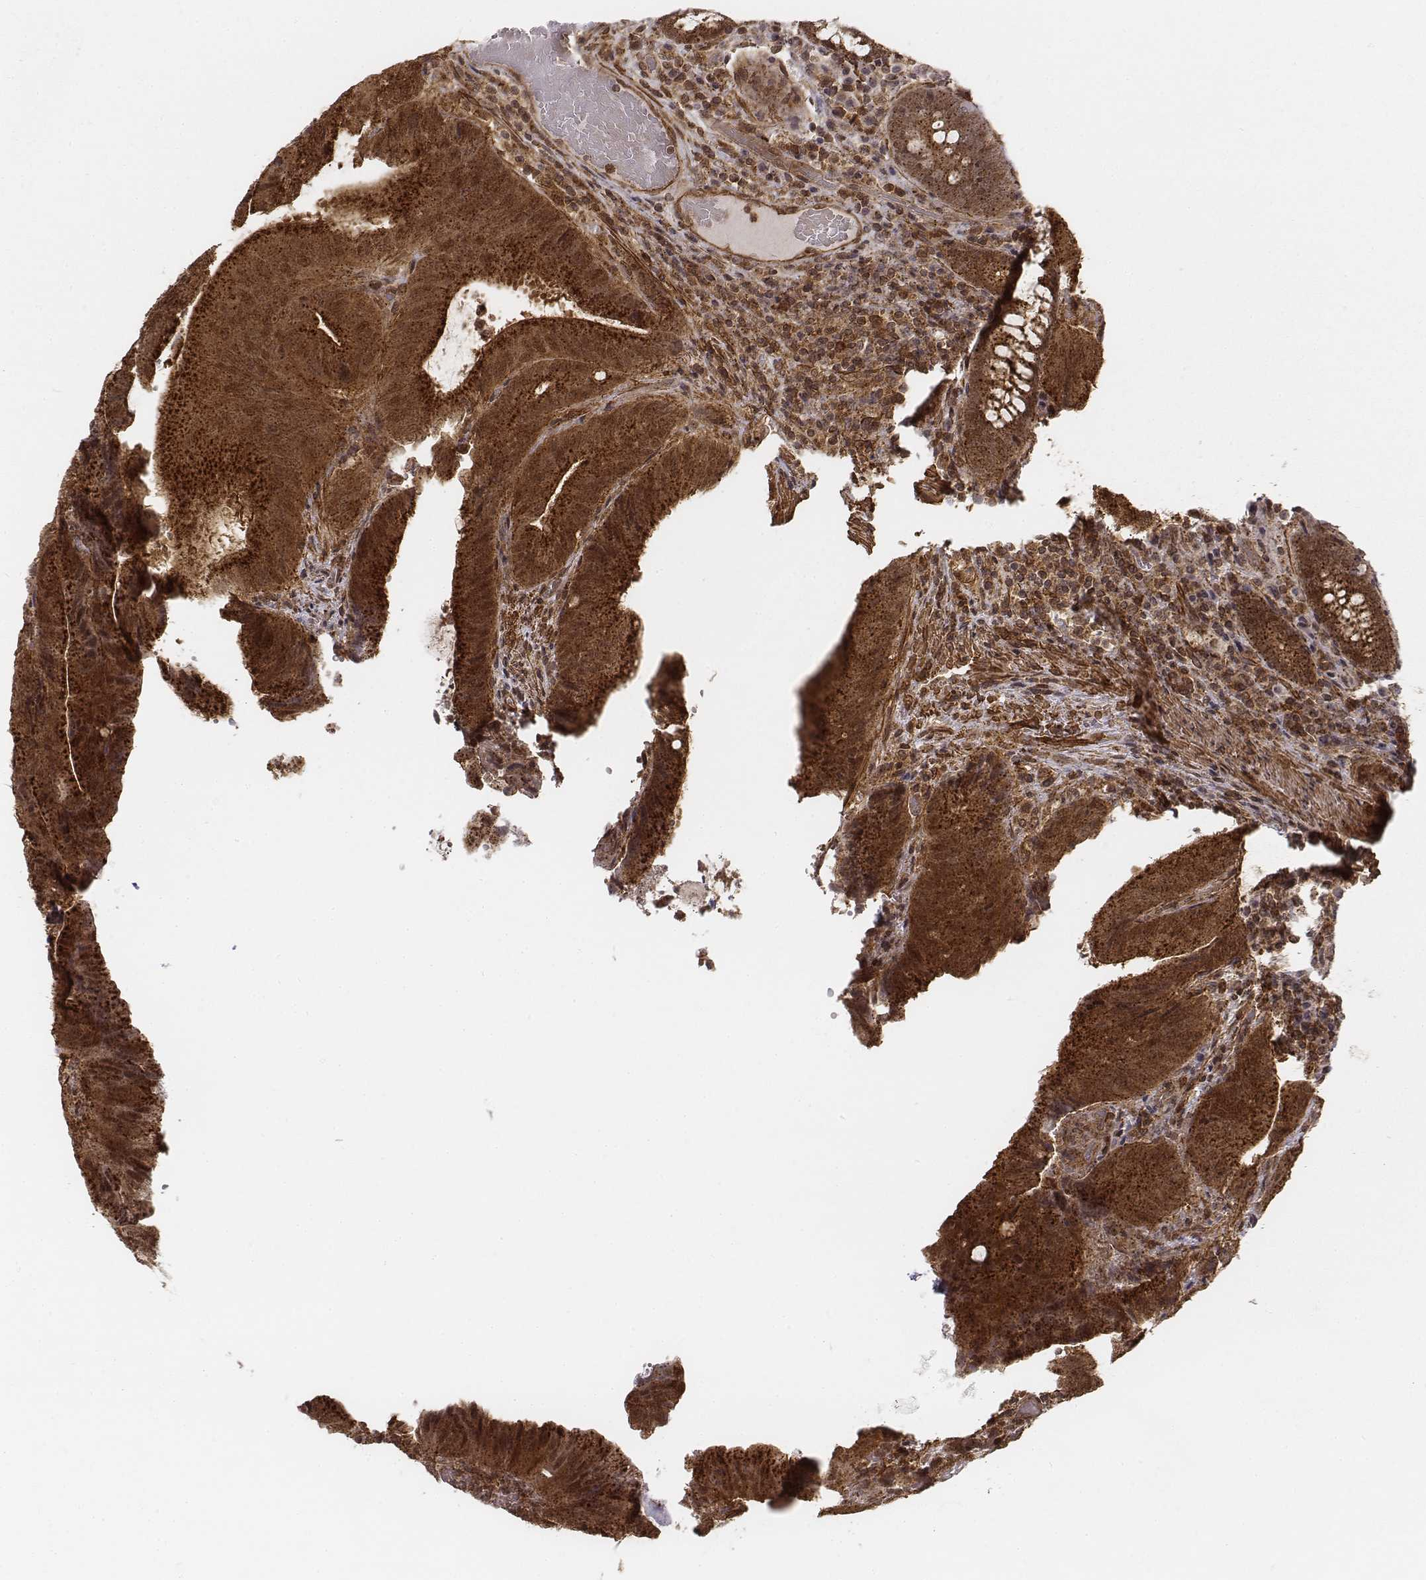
{"staining": {"intensity": "strong", "quantity": ">75%", "location": "cytoplasmic/membranous,nuclear"}, "tissue": "colorectal cancer", "cell_type": "Tumor cells", "image_type": "cancer", "snomed": [{"axis": "morphology", "description": "Adenocarcinoma, NOS"}, {"axis": "topography", "description": "Colon"}], "caption": "A high amount of strong cytoplasmic/membranous and nuclear positivity is identified in approximately >75% of tumor cells in colorectal cancer tissue.", "gene": "ZFYVE19", "patient": {"sex": "female", "age": 43}}